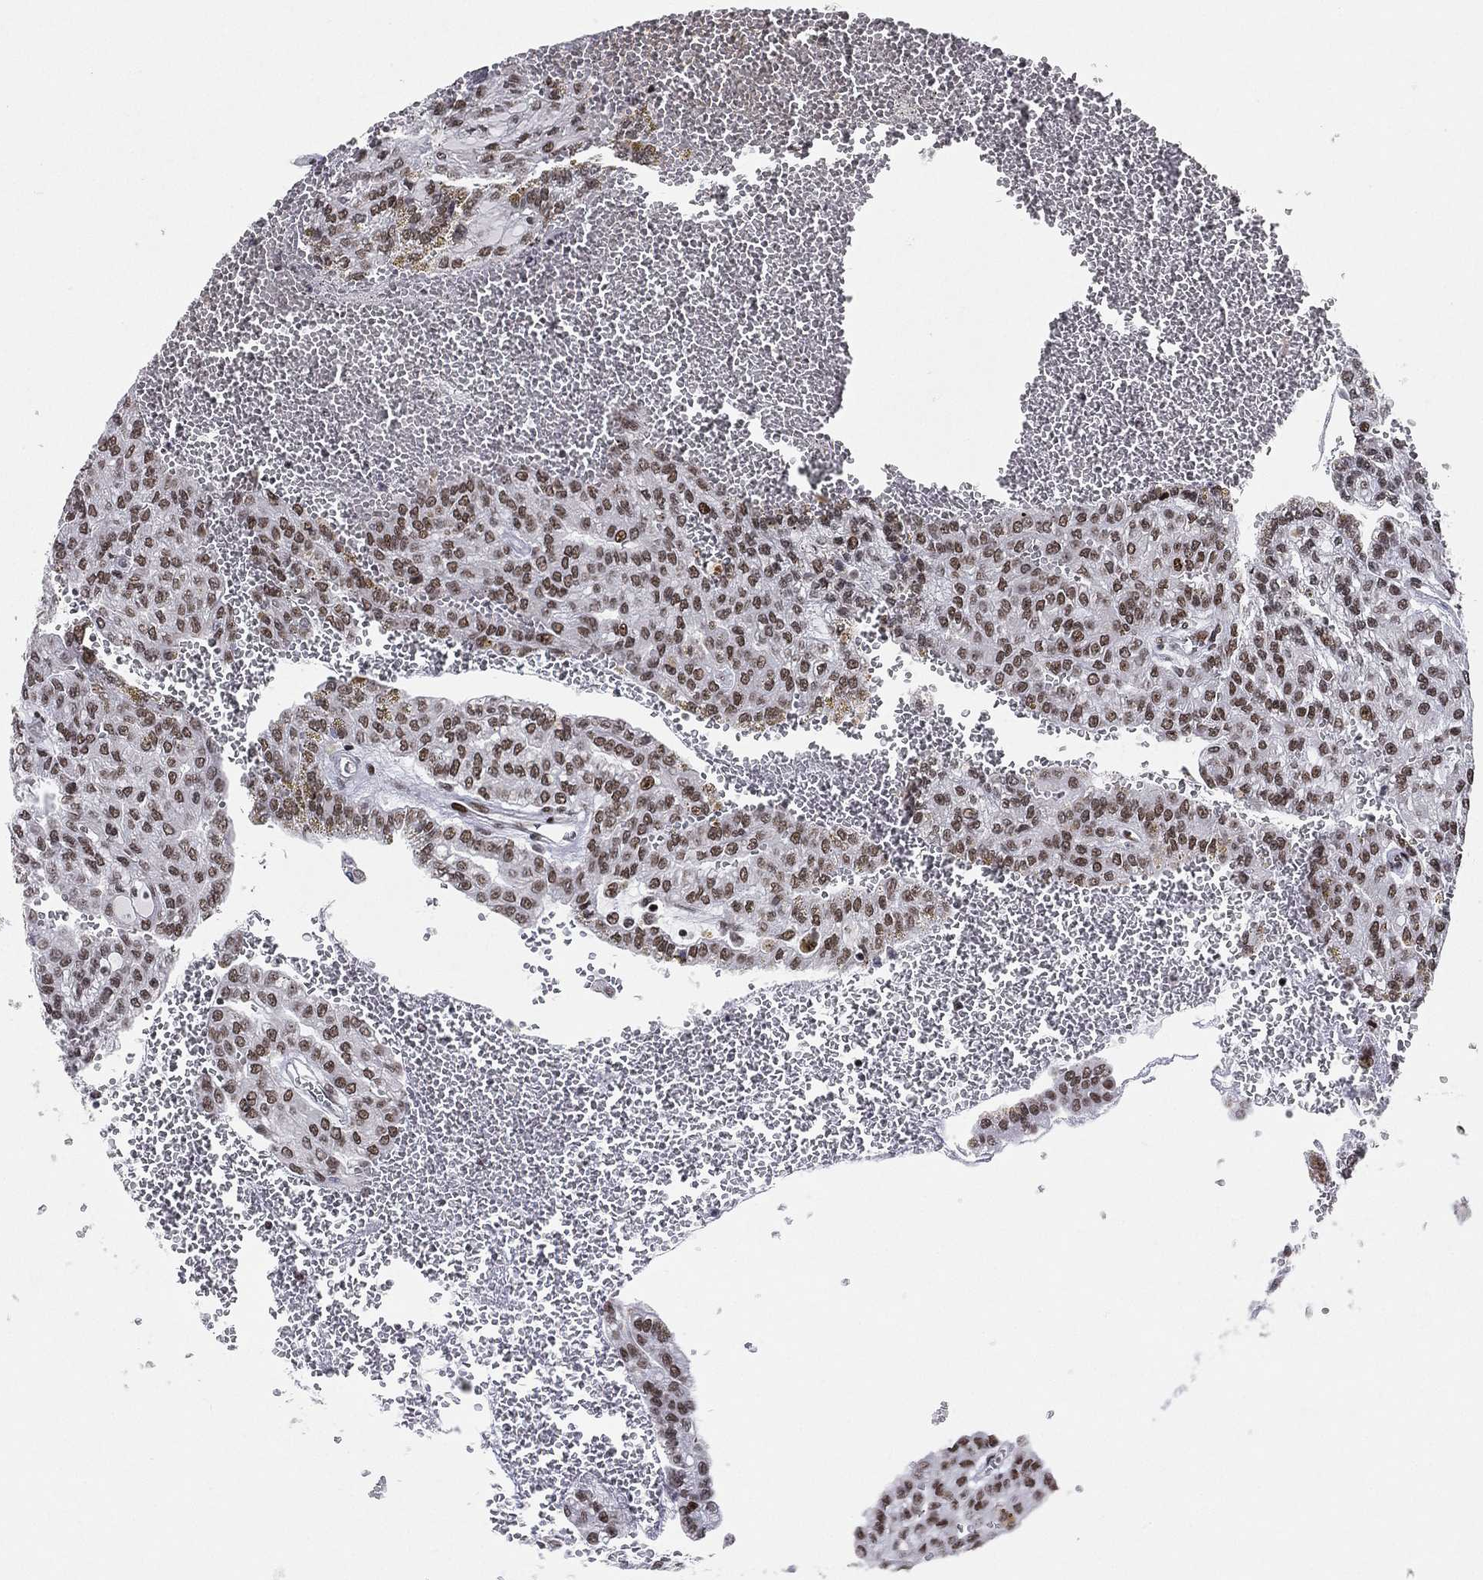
{"staining": {"intensity": "moderate", "quantity": ">75%", "location": "nuclear"}, "tissue": "renal cancer", "cell_type": "Tumor cells", "image_type": "cancer", "snomed": [{"axis": "morphology", "description": "Adenocarcinoma, NOS"}, {"axis": "topography", "description": "Kidney"}], "caption": "Tumor cells display medium levels of moderate nuclear positivity in approximately >75% of cells in human renal adenocarcinoma.", "gene": "RTF1", "patient": {"sex": "male", "age": 63}}